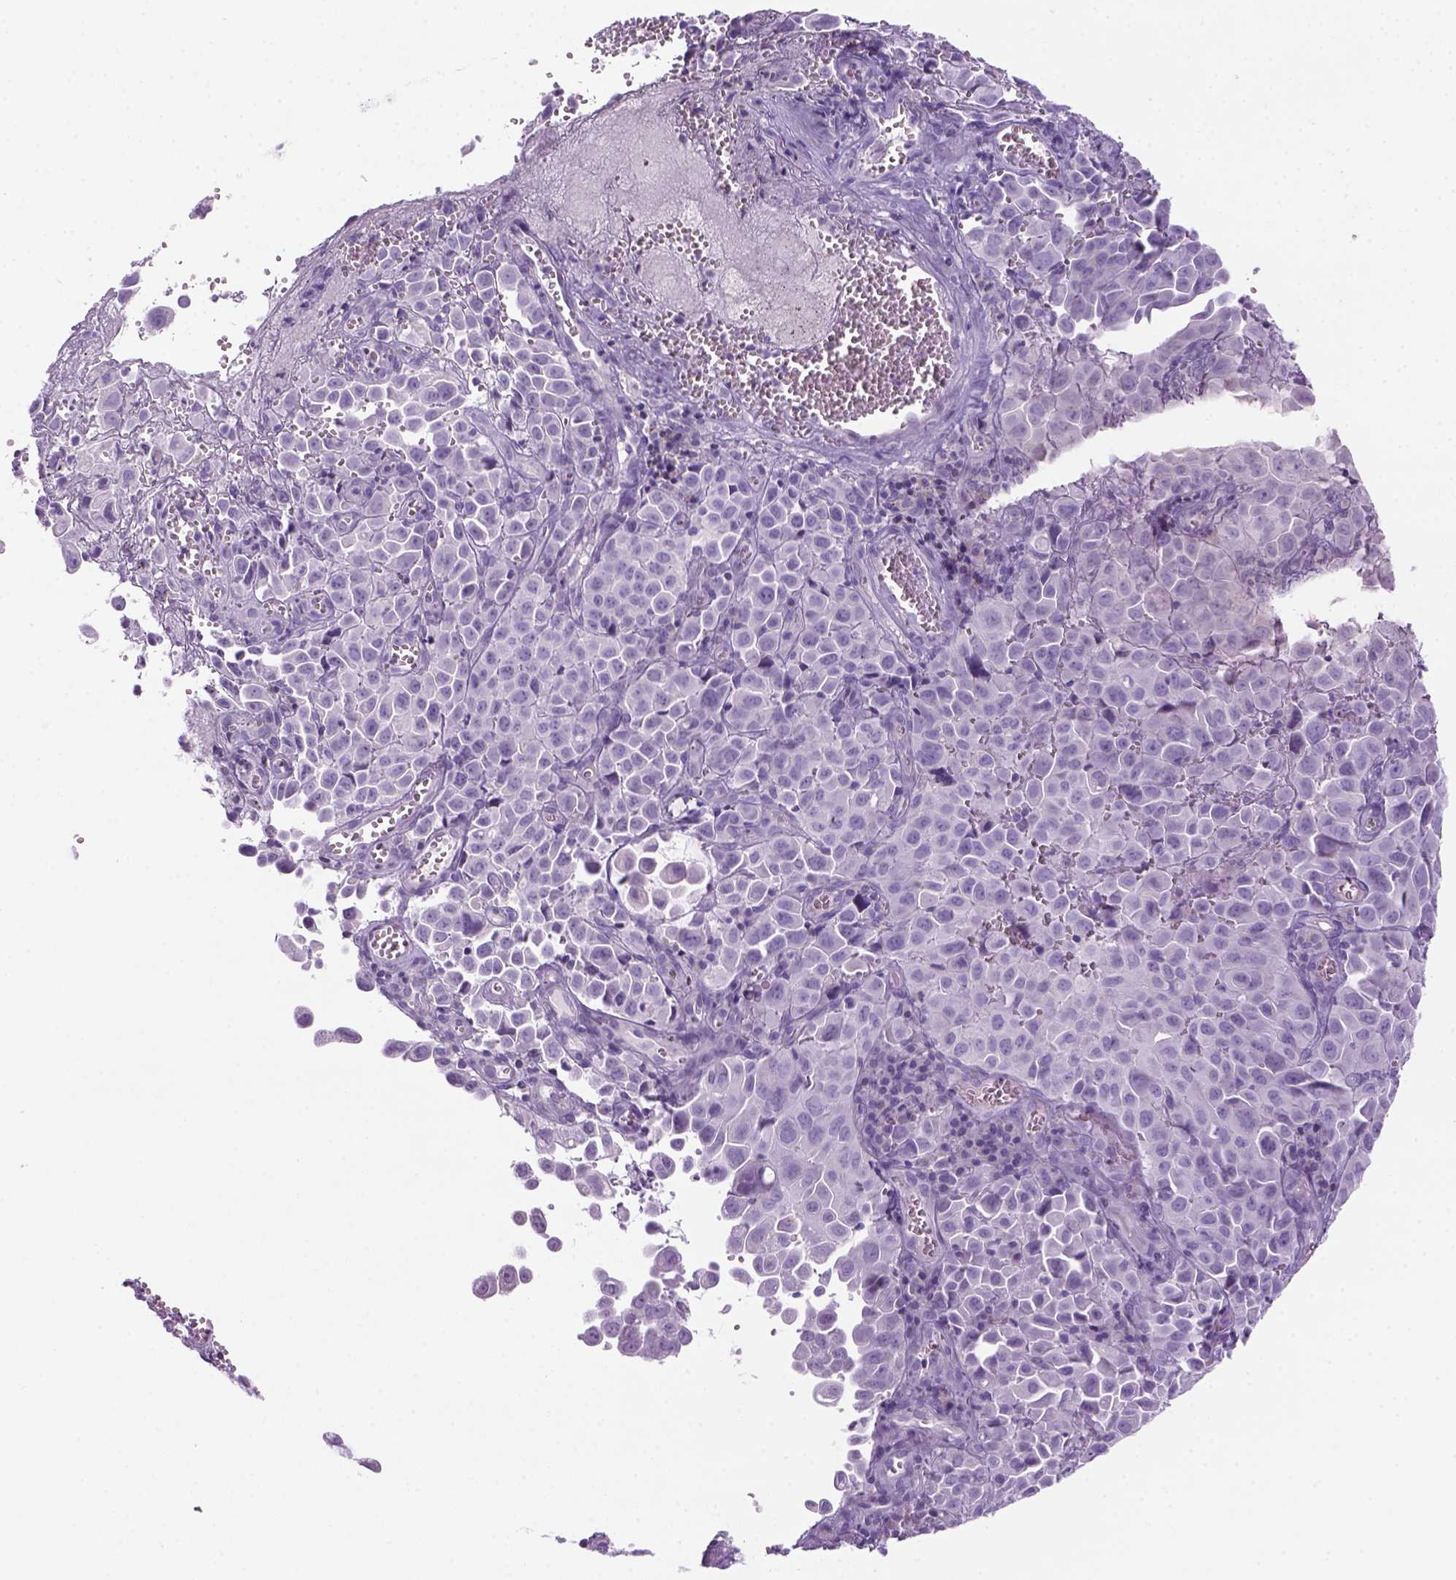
{"staining": {"intensity": "negative", "quantity": "none", "location": "none"}, "tissue": "cervical cancer", "cell_type": "Tumor cells", "image_type": "cancer", "snomed": [{"axis": "morphology", "description": "Squamous cell carcinoma, NOS"}, {"axis": "topography", "description": "Cervix"}], "caption": "Immunohistochemistry image of human squamous cell carcinoma (cervical) stained for a protein (brown), which demonstrates no expression in tumor cells.", "gene": "DNAH11", "patient": {"sex": "female", "age": 55}}